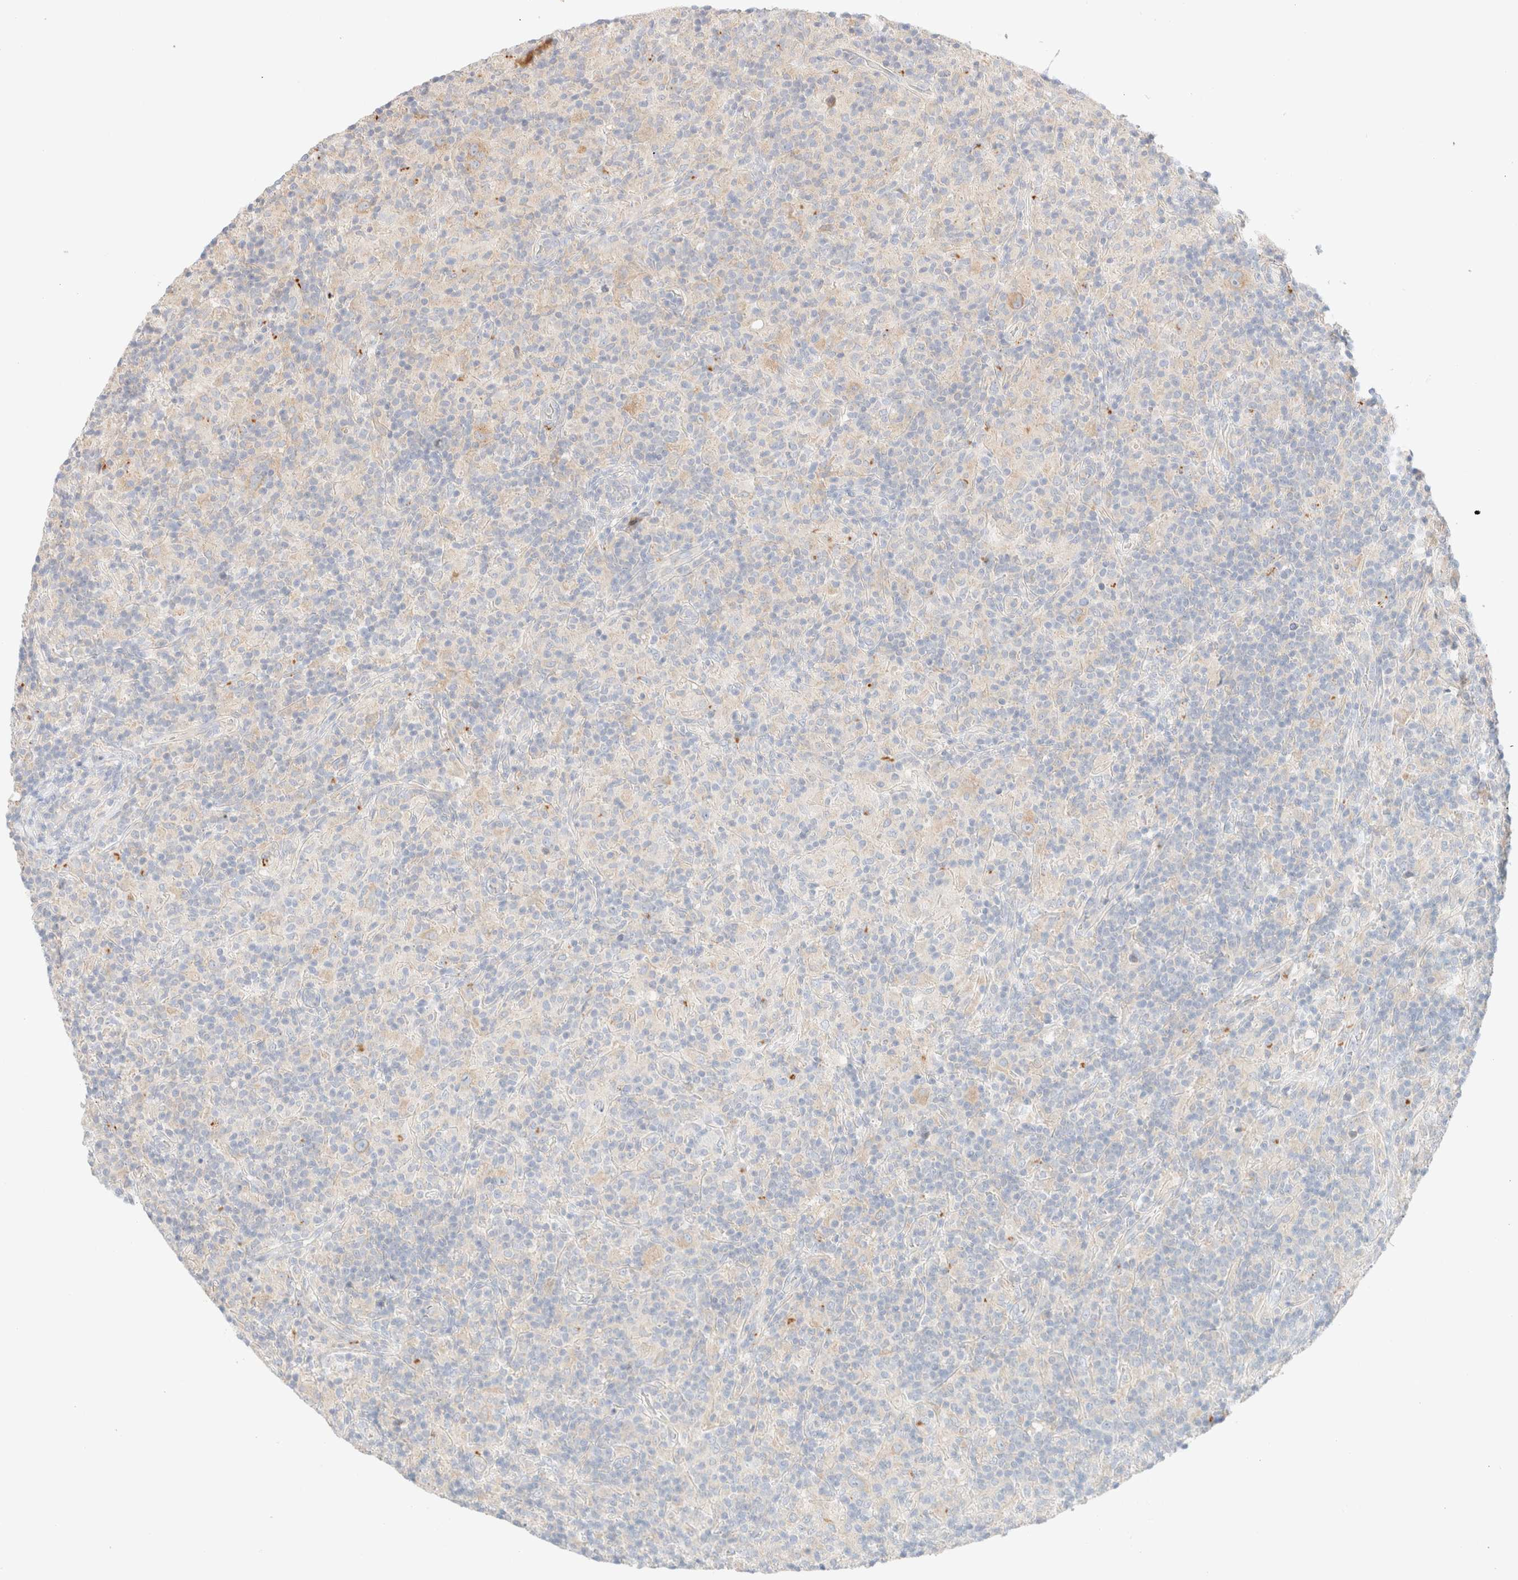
{"staining": {"intensity": "weak", "quantity": ">75%", "location": "cytoplasmic/membranous"}, "tissue": "lymphoma", "cell_type": "Tumor cells", "image_type": "cancer", "snomed": [{"axis": "morphology", "description": "Hodgkin's disease, NOS"}, {"axis": "topography", "description": "Lymph node"}], "caption": "DAB immunohistochemical staining of lymphoma shows weak cytoplasmic/membranous protein positivity in about >75% of tumor cells.", "gene": "SARM1", "patient": {"sex": "male", "age": 70}}